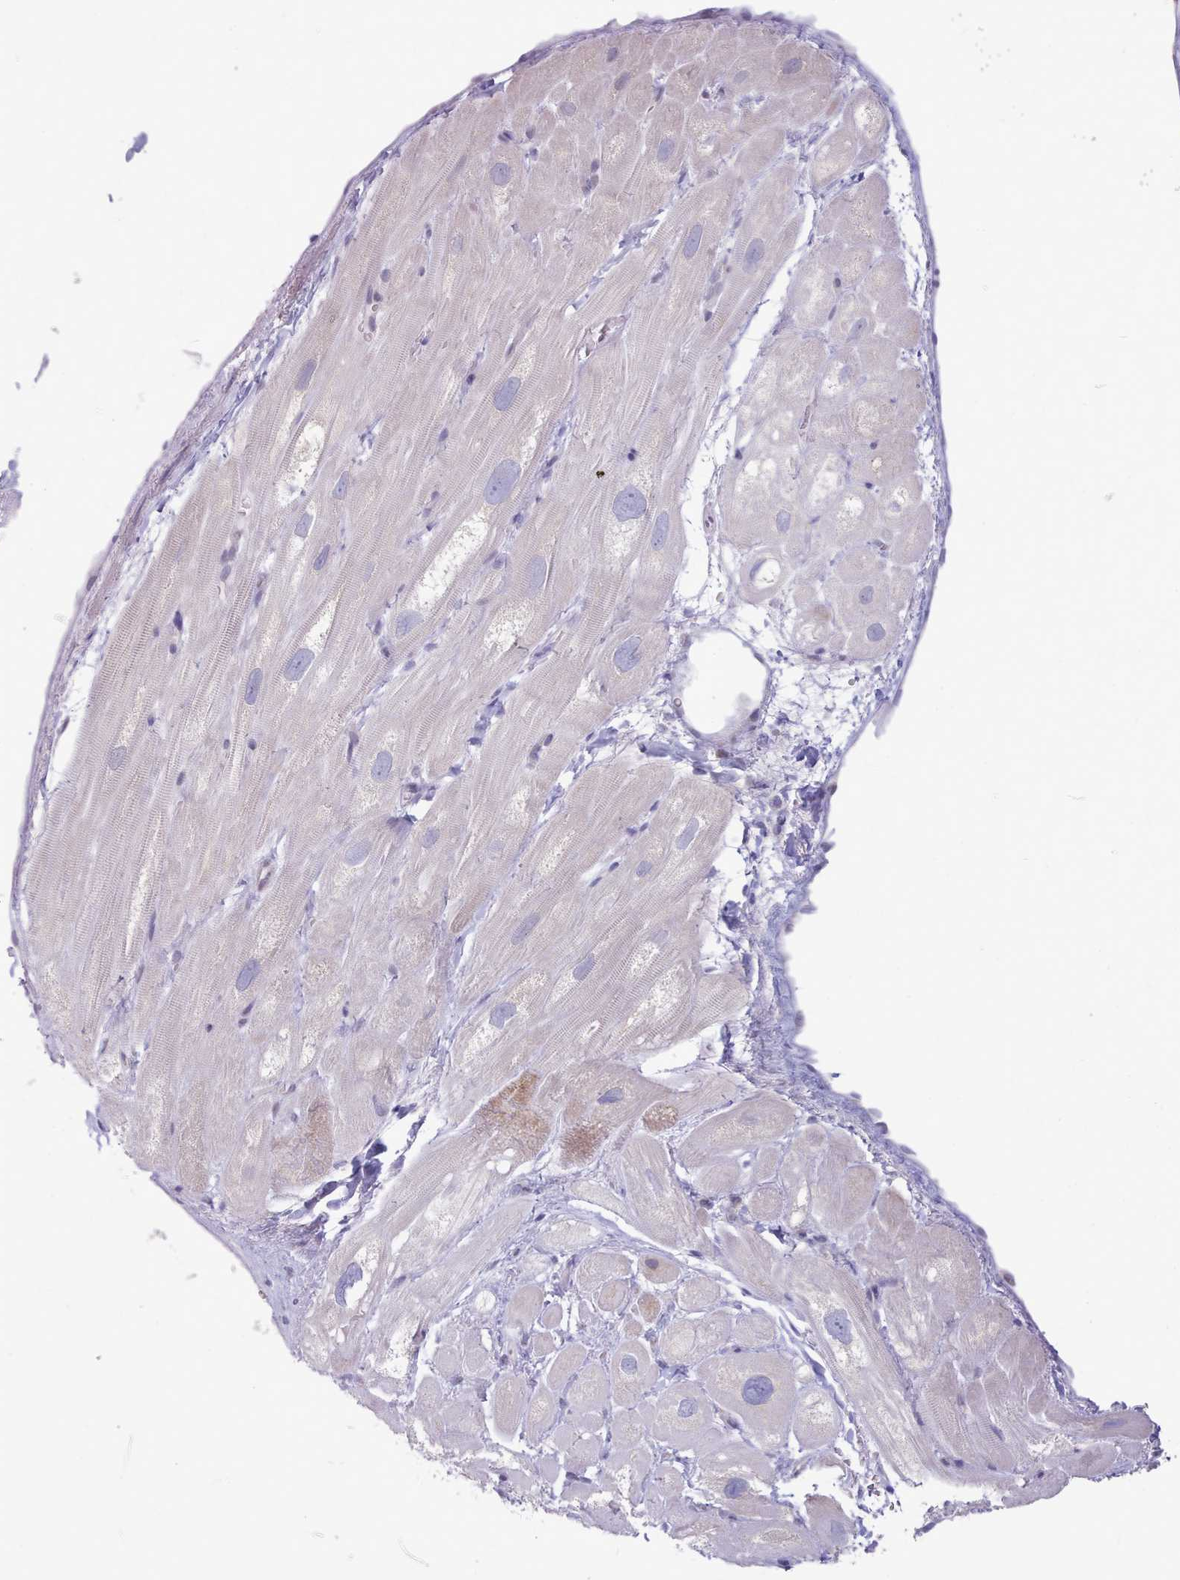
{"staining": {"intensity": "negative", "quantity": "none", "location": "none"}, "tissue": "heart muscle", "cell_type": "Cardiomyocytes", "image_type": "normal", "snomed": [{"axis": "morphology", "description": "Normal tissue, NOS"}, {"axis": "topography", "description": "Heart"}], "caption": "Immunohistochemistry (IHC) photomicrograph of unremarkable heart muscle: heart muscle stained with DAB exhibits no significant protein staining in cardiomyocytes. (Stains: DAB (3,3'-diaminobenzidine) immunohistochemistry (IHC) with hematoxylin counter stain, Microscopy: brightfield microscopy at high magnification).", "gene": "TMEM253", "patient": {"sex": "male", "age": 49}}